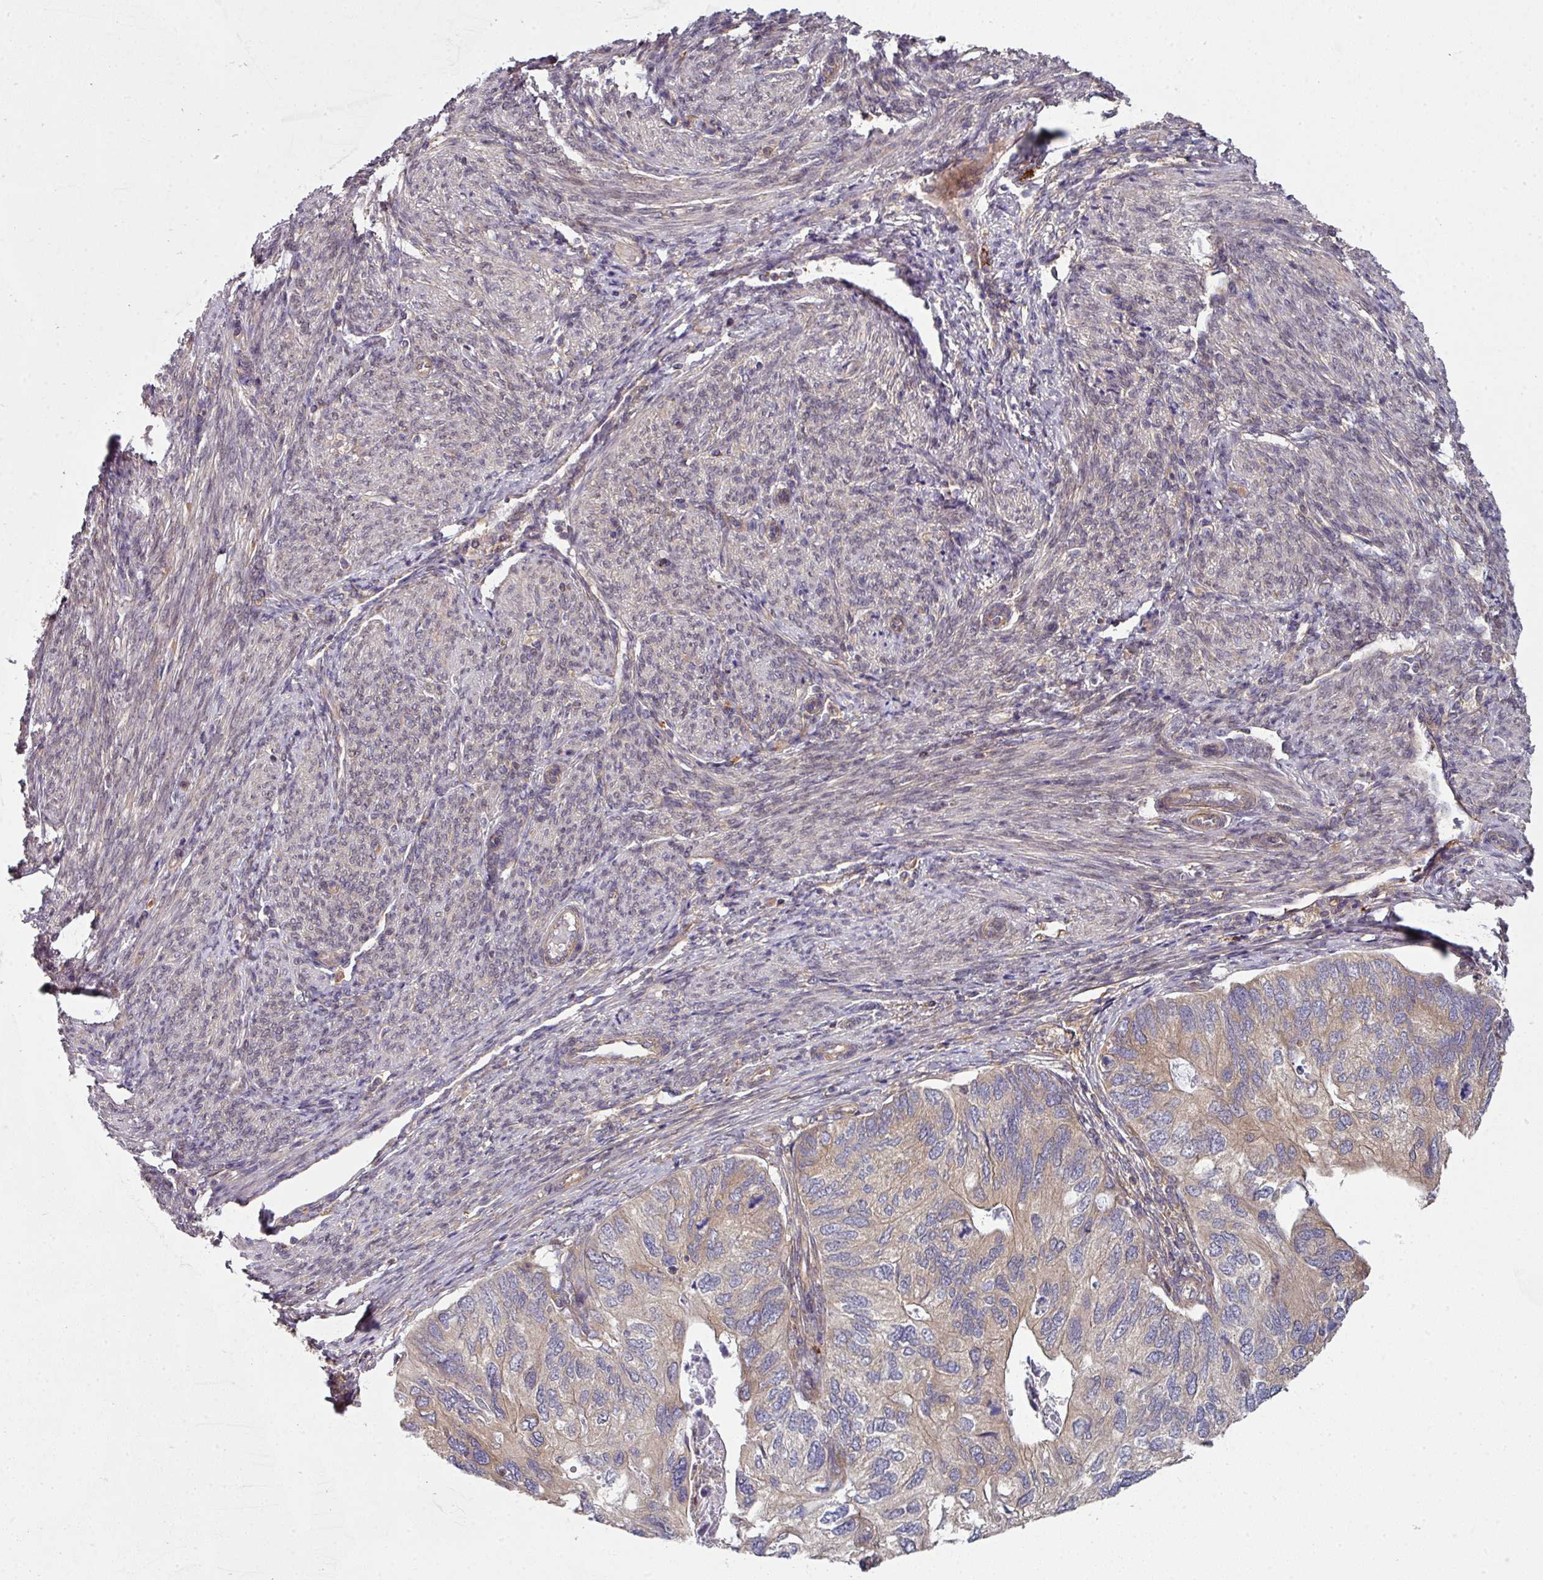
{"staining": {"intensity": "moderate", "quantity": ">75%", "location": "cytoplasmic/membranous"}, "tissue": "endometrial cancer", "cell_type": "Tumor cells", "image_type": "cancer", "snomed": [{"axis": "morphology", "description": "Carcinoma, NOS"}, {"axis": "topography", "description": "Uterus"}], "caption": "The image reveals immunohistochemical staining of endometrial carcinoma. There is moderate cytoplasmic/membranous positivity is appreciated in about >75% of tumor cells.", "gene": "CAMLG", "patient": {"sex": "female", "age": 76}}